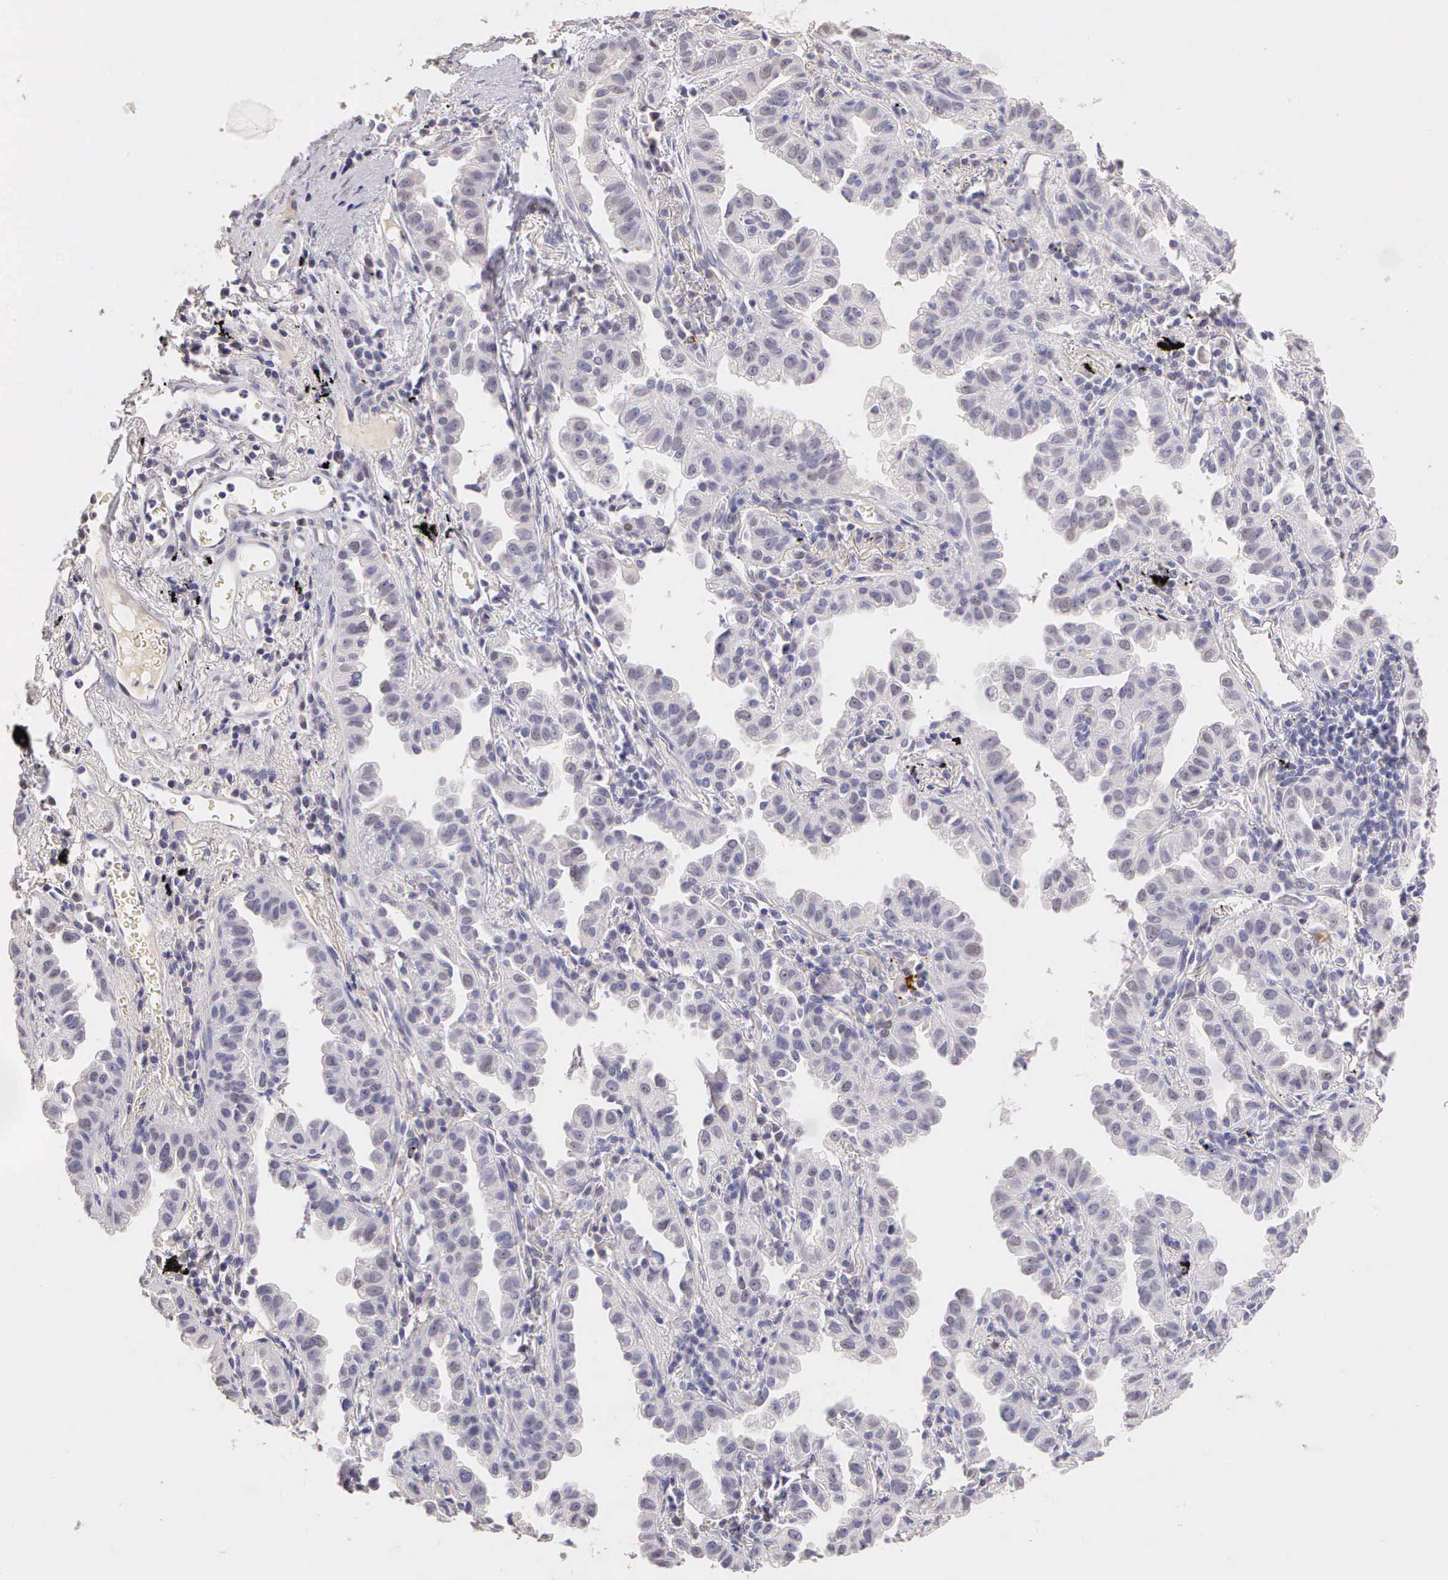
{"staining": {"intensity": "negative", "quantity": "none", "location": "none"}, "tissue": "lung cancer", "cell_type": "Tumor cells", "image_type": "cancer", "snomed": [{"axis": "morphology", "description": "Adenocarcinoma, NOS"}, {"axis": "topography", "description": "Lung"}], "caption": "IHC micrograph of neoplastic tissue: human adenocarcinoma (lung) stained with DAB (3,3'-diaminobenzidine) reveals no significant protein expression in tumor cells.", "gene": "ESR1", "patient": {"sex": "female", "age": 50}}